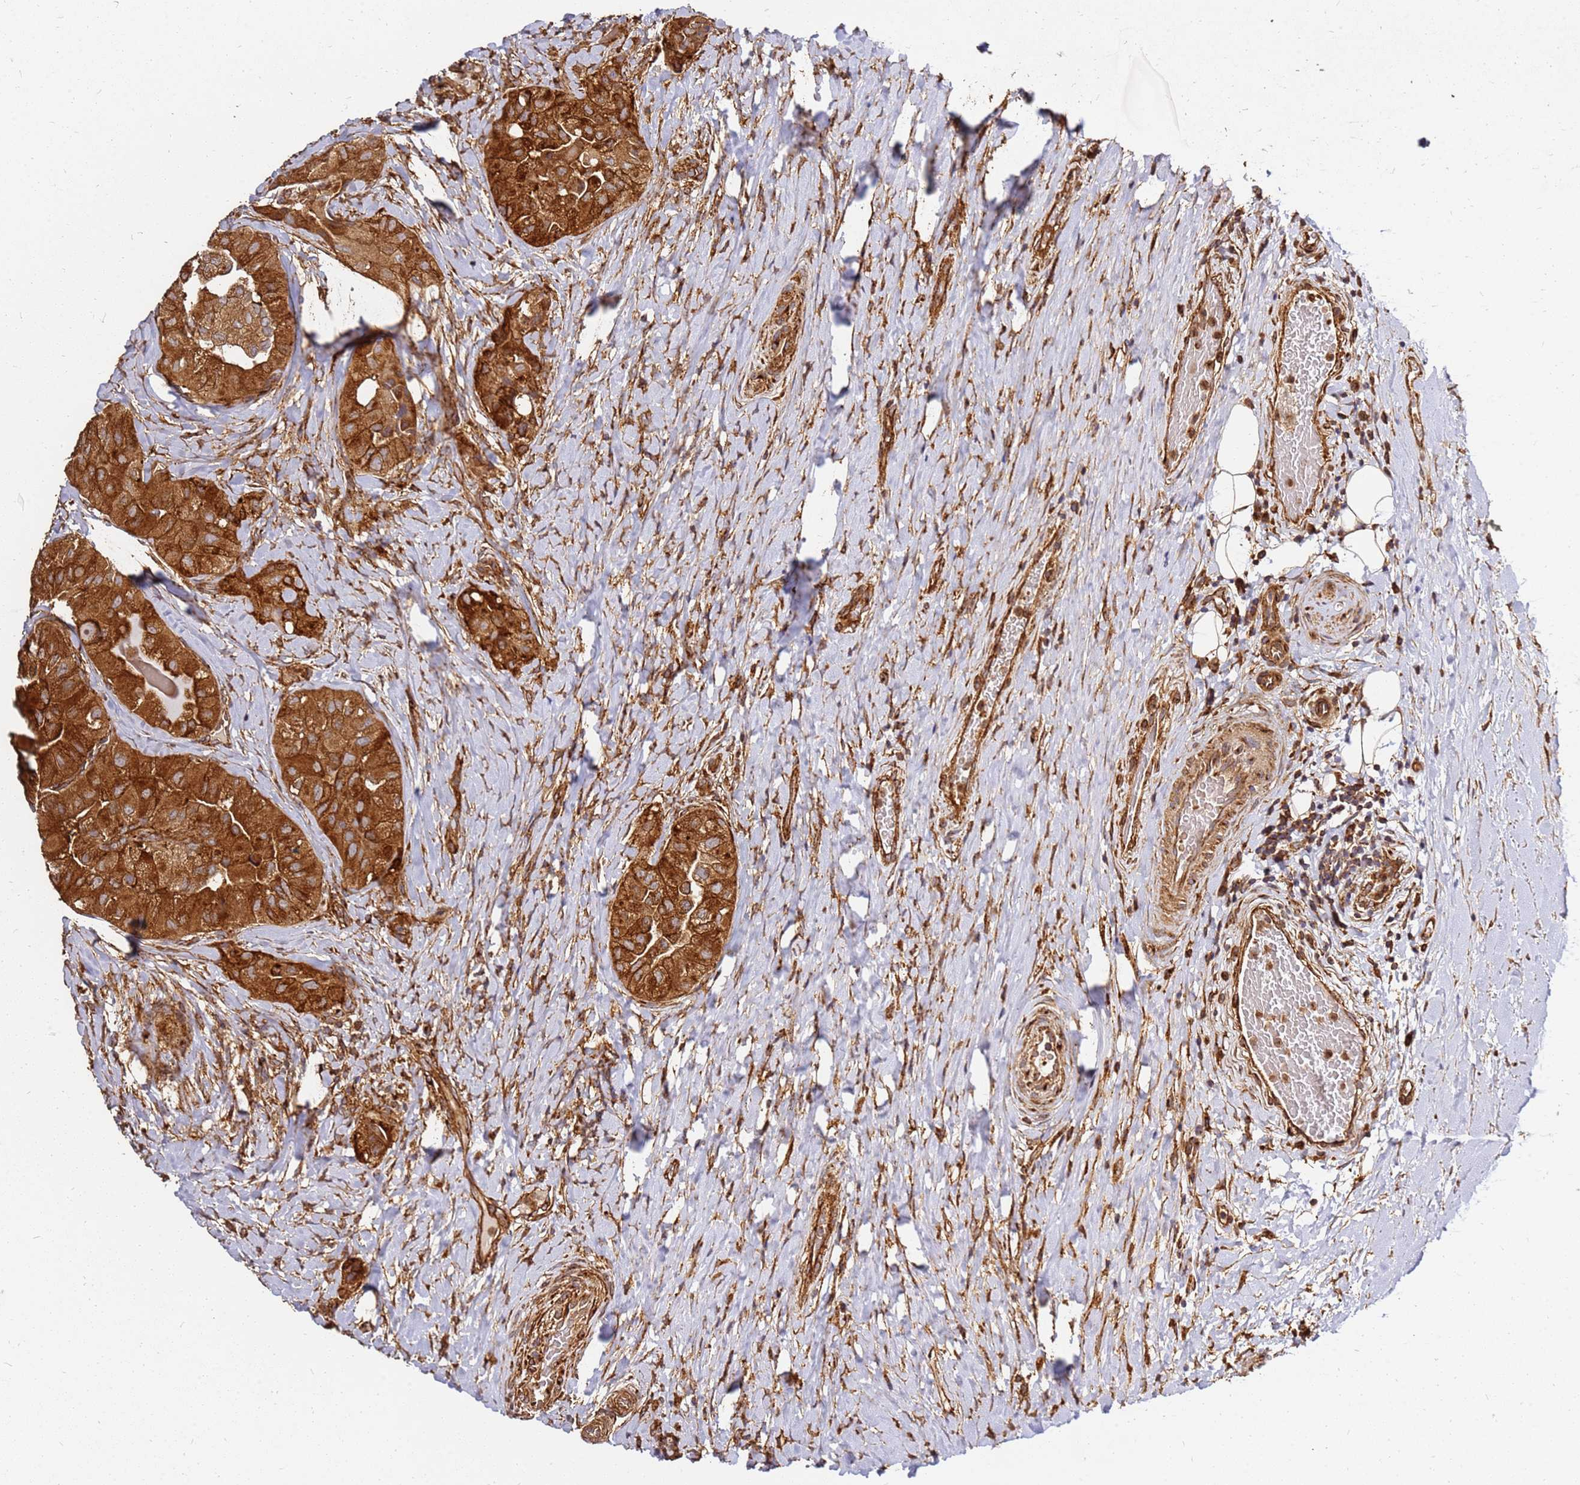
{"staining": {"intensity": "strong", "quantity": ">75%", "location": "cytoplasmic/membranous"}, "tissue": "thyroid cancer", "cell_type": "Tumor cells", "image_type": "cancer", "snomed": [{"axis": "morphology", "description": "Normal tissue, NOS"}, {"axis": "morphology", "description": "Papillary adenocarcinoma, NOS"}, {"axis": "topography", "description": "Thyroid gland"}], "caption": "Immunohistochemical staining of human papillary adenocarcinoma (thyroid) shows strong cytoplasmic/membranous protein expression in about >75% of tumor cells.", "gene": "DVL3", "patient": {"sex": "female", "age": 59}}